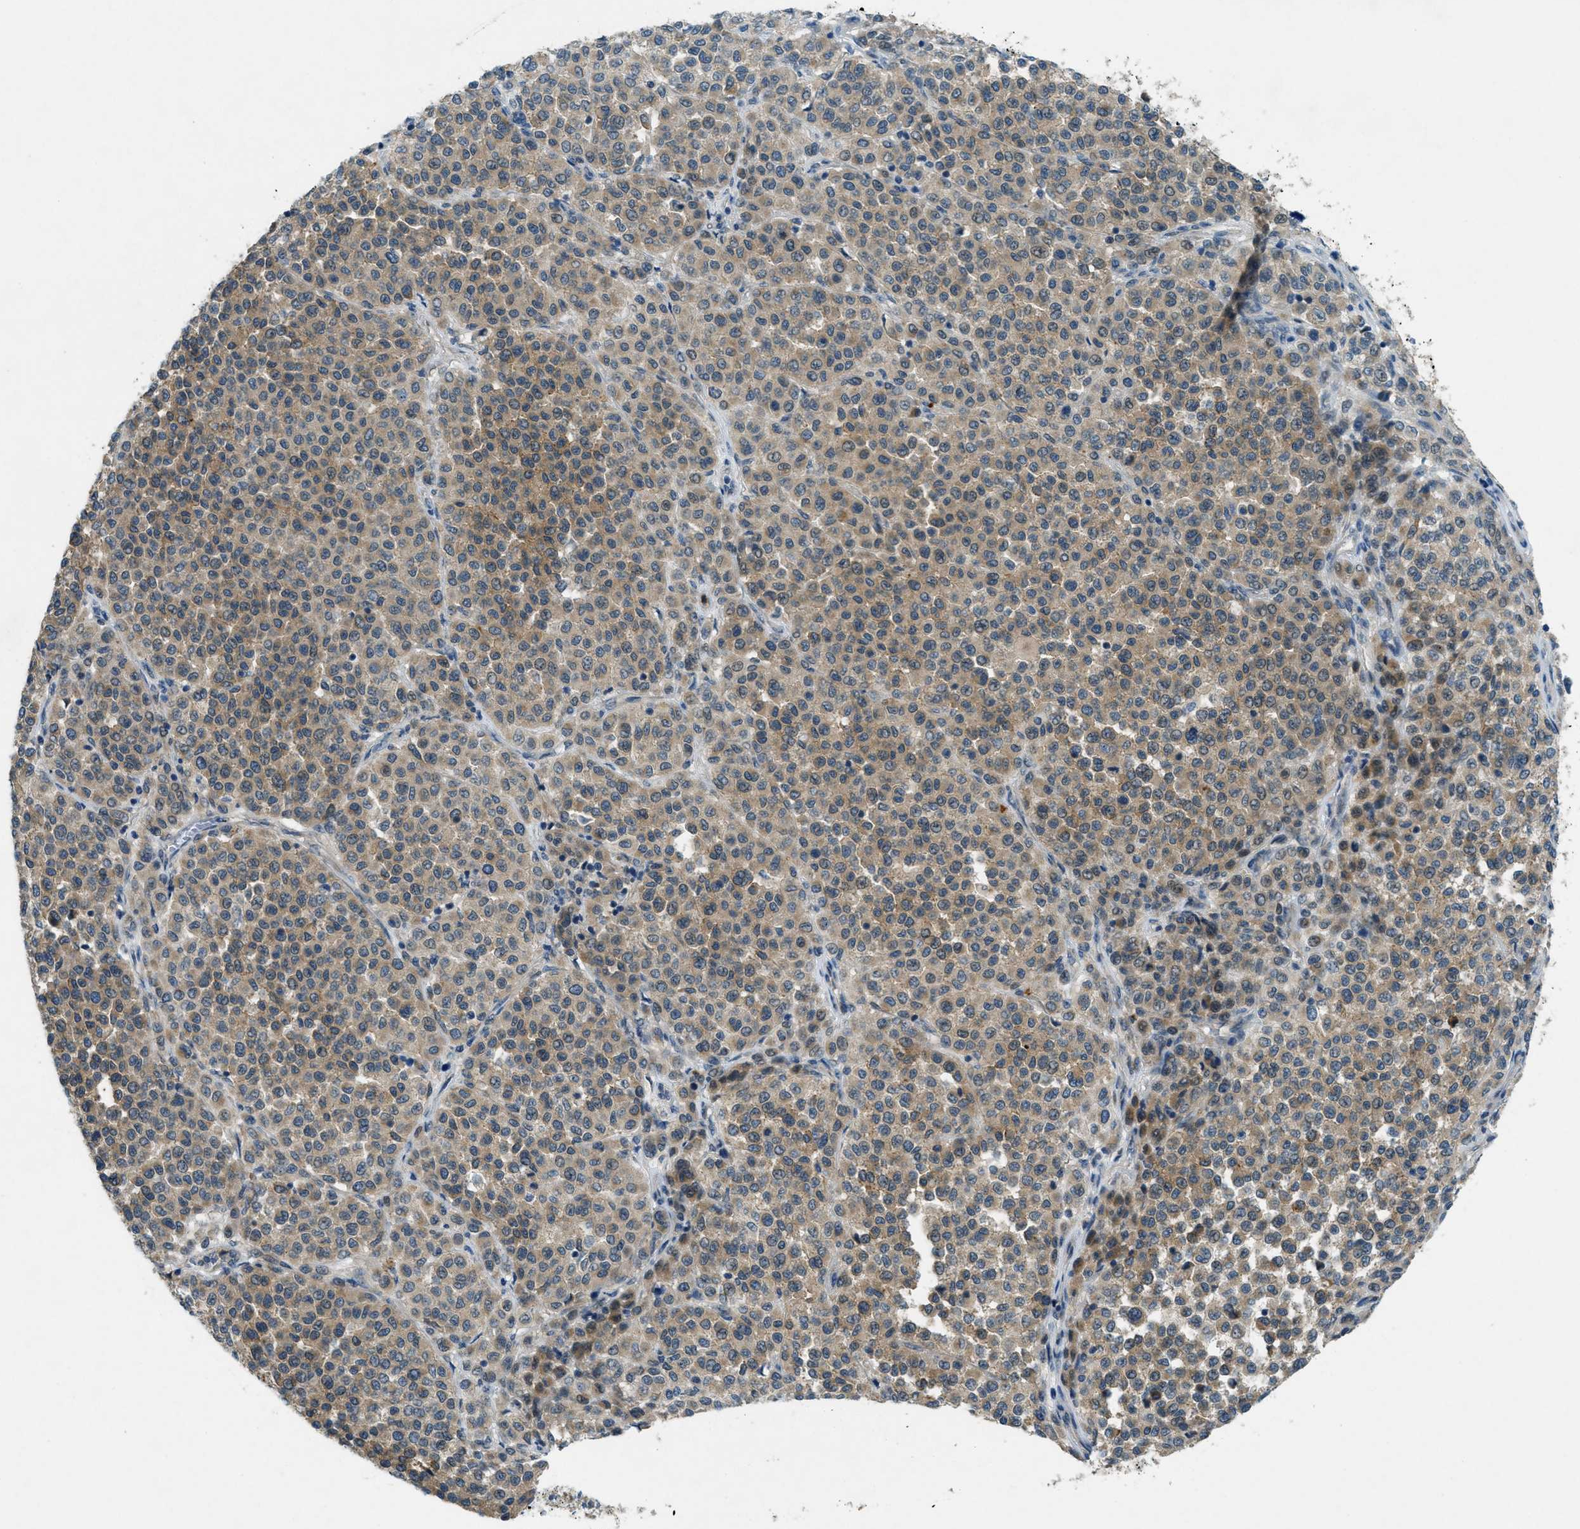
{"staining": {"intensity": "moderate", "quantity": ">75%", "location": "cytoplasmic/membranous"}, "tissue": "melanoma", "cell_type": "Tumor cells", "image_type": "cancer", "snomed": [{"axis": "morphology", "description": "Malignant melanoma, Metastatic site"}, {"axis": "topography", "description": "Pancreas"}], "caption": "Immunohistochemistry (IHC) histopathology image of melanoma stained for a protein (brown), which demonstrates medium levels of moderate cytoplasmic/membranous staining in approximately >75% of tumor cells.", "gene": "SNX14", "patient": {"sex": "female", "age": 30}}